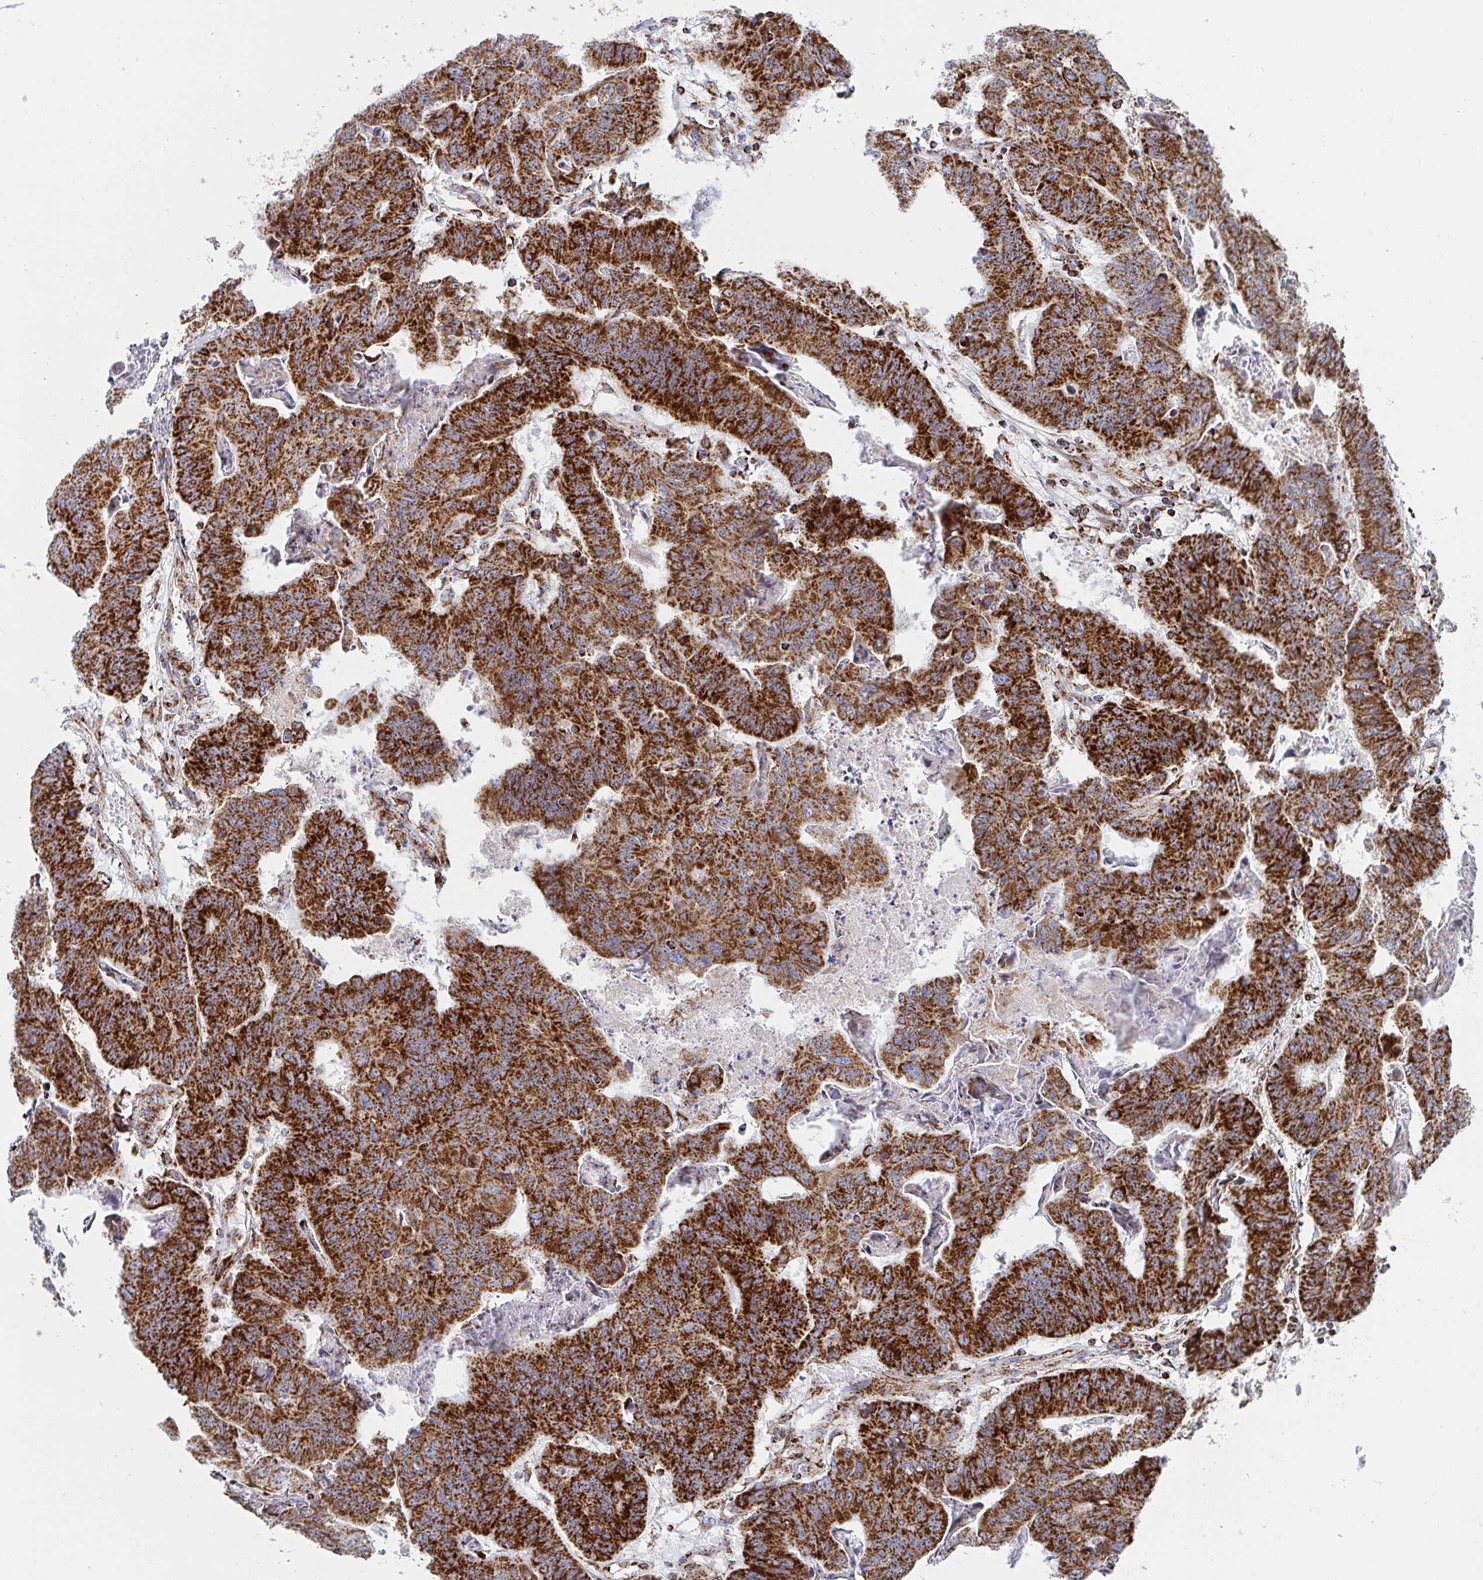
{"staining": {"intensity": "strong", "quantity": ">75%", "location": "cytoplasmic/membranous"}, "tissue": "stomach cancer", "cell_type": "Tumor cells", "image_type": "cancer", "snomed": [{"axis": "morphology", "description": "Adenocarcinoma, NOS"}, {"axis": "topography", "description": "Stomach, lower"}], "caption": "IHC histopathology image of stomach adenocarcinoma stained for a protein (brown), which demonstrates high levels of strong cytoplasmic/membranous staining in approximately >75% of tumor cells.", "gene": "ATP5MJ", "patient": {"sex": "male", "age": 77}}